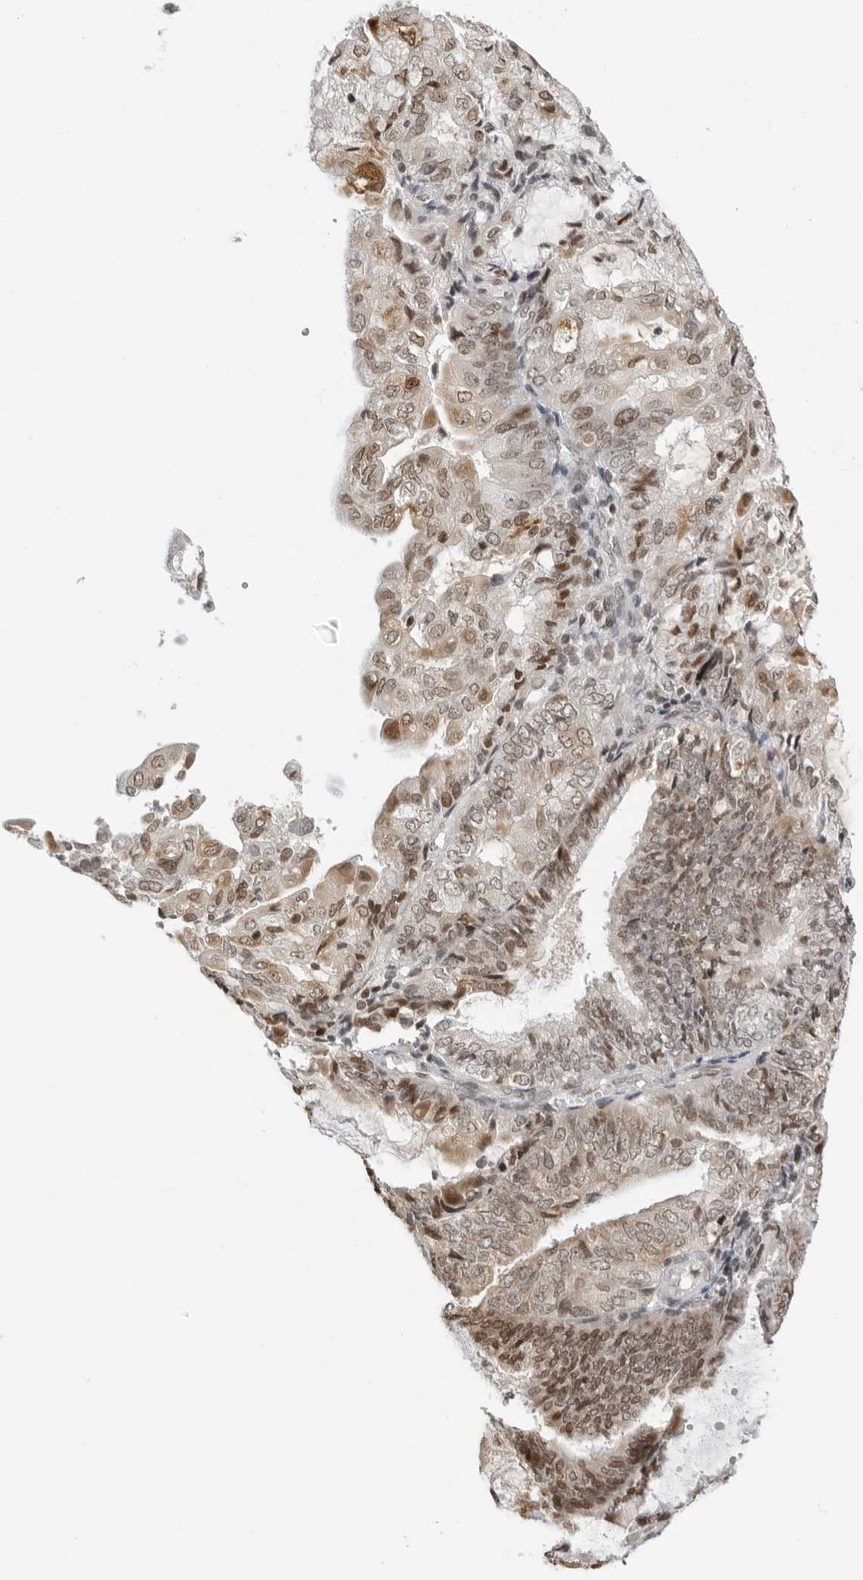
{"staining": {"intensity": "moderate", "quantity": ">75%", "location": "nuclear"}, "tissue": "endometrial cancer", "cell_type": "Tumor cells", "image_type": "cancer", "snomed": [{"axis": "morphology", "description": "Adenocarcinoma, NOS"}, {"axis": "topography", "description": "Endometrium"}], "caption": "Immunohistochemistry photomicrograph of neoplastic tissue: human endometrial cancer stained using immunohistochemistry (IHC) exhibits medium levels of moderate protein expression localized specifically in the nuclear of tumor cells, appearing as a nuclear brown color.", "gene": "MSH6", "patient": {"sex": "female", "age": 81}}